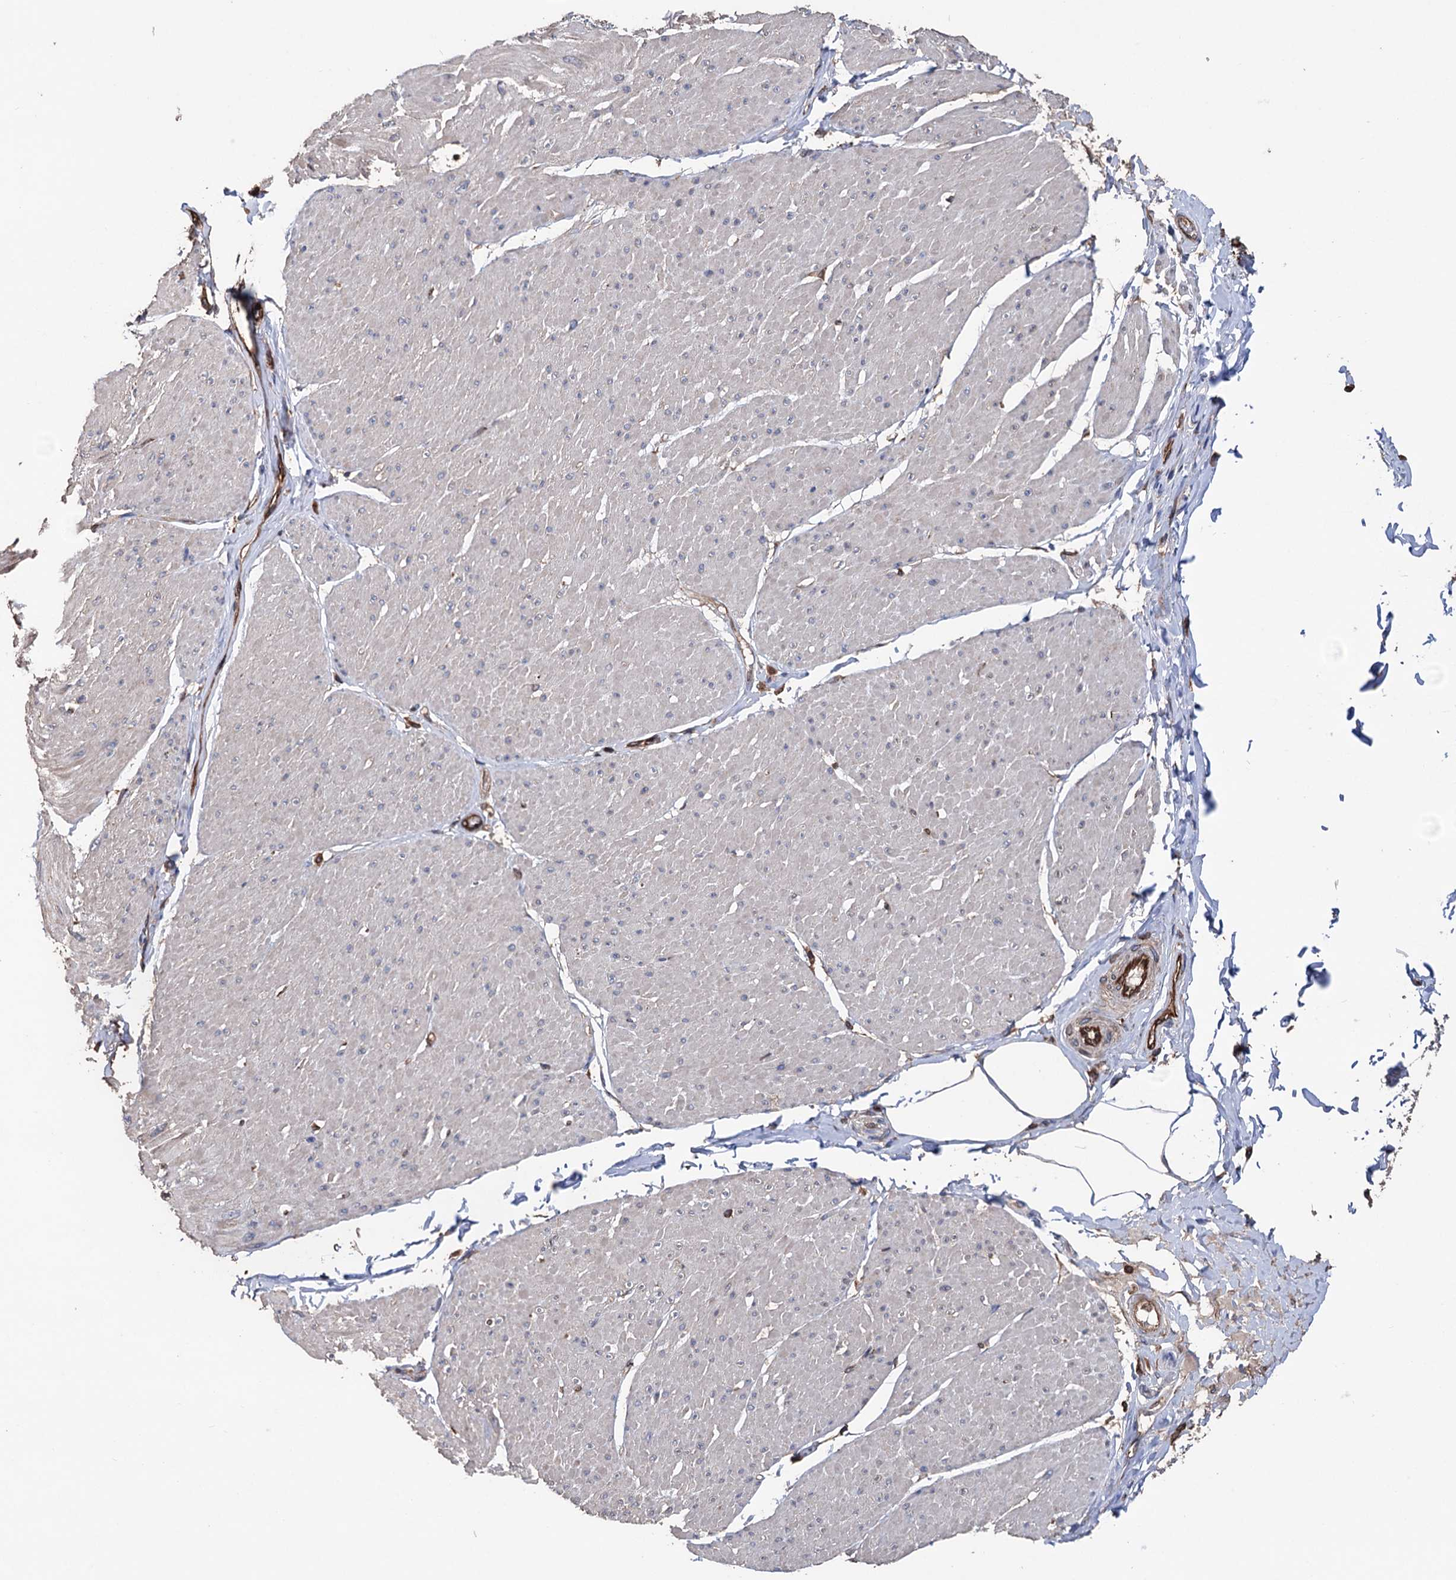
{"staining": {"intensity": "negative", "quantity": "none", "location": "none"}, "tissue": "smooth muscle", "cell_type": "Smooth muscle cells", "image_type": "normal", "snomed": [{"axis": "morphology", "description": "Urothelial carcinoma, High grade"}, {"axis": "topography", "description": "Urinary bladder"}], "caption": "Smooth muscle was stained to show a protein in brown. There is no significant expression in smooth muscle cells.", "gene": "STING1", "patient": {"sex": "male", "age": 46}}